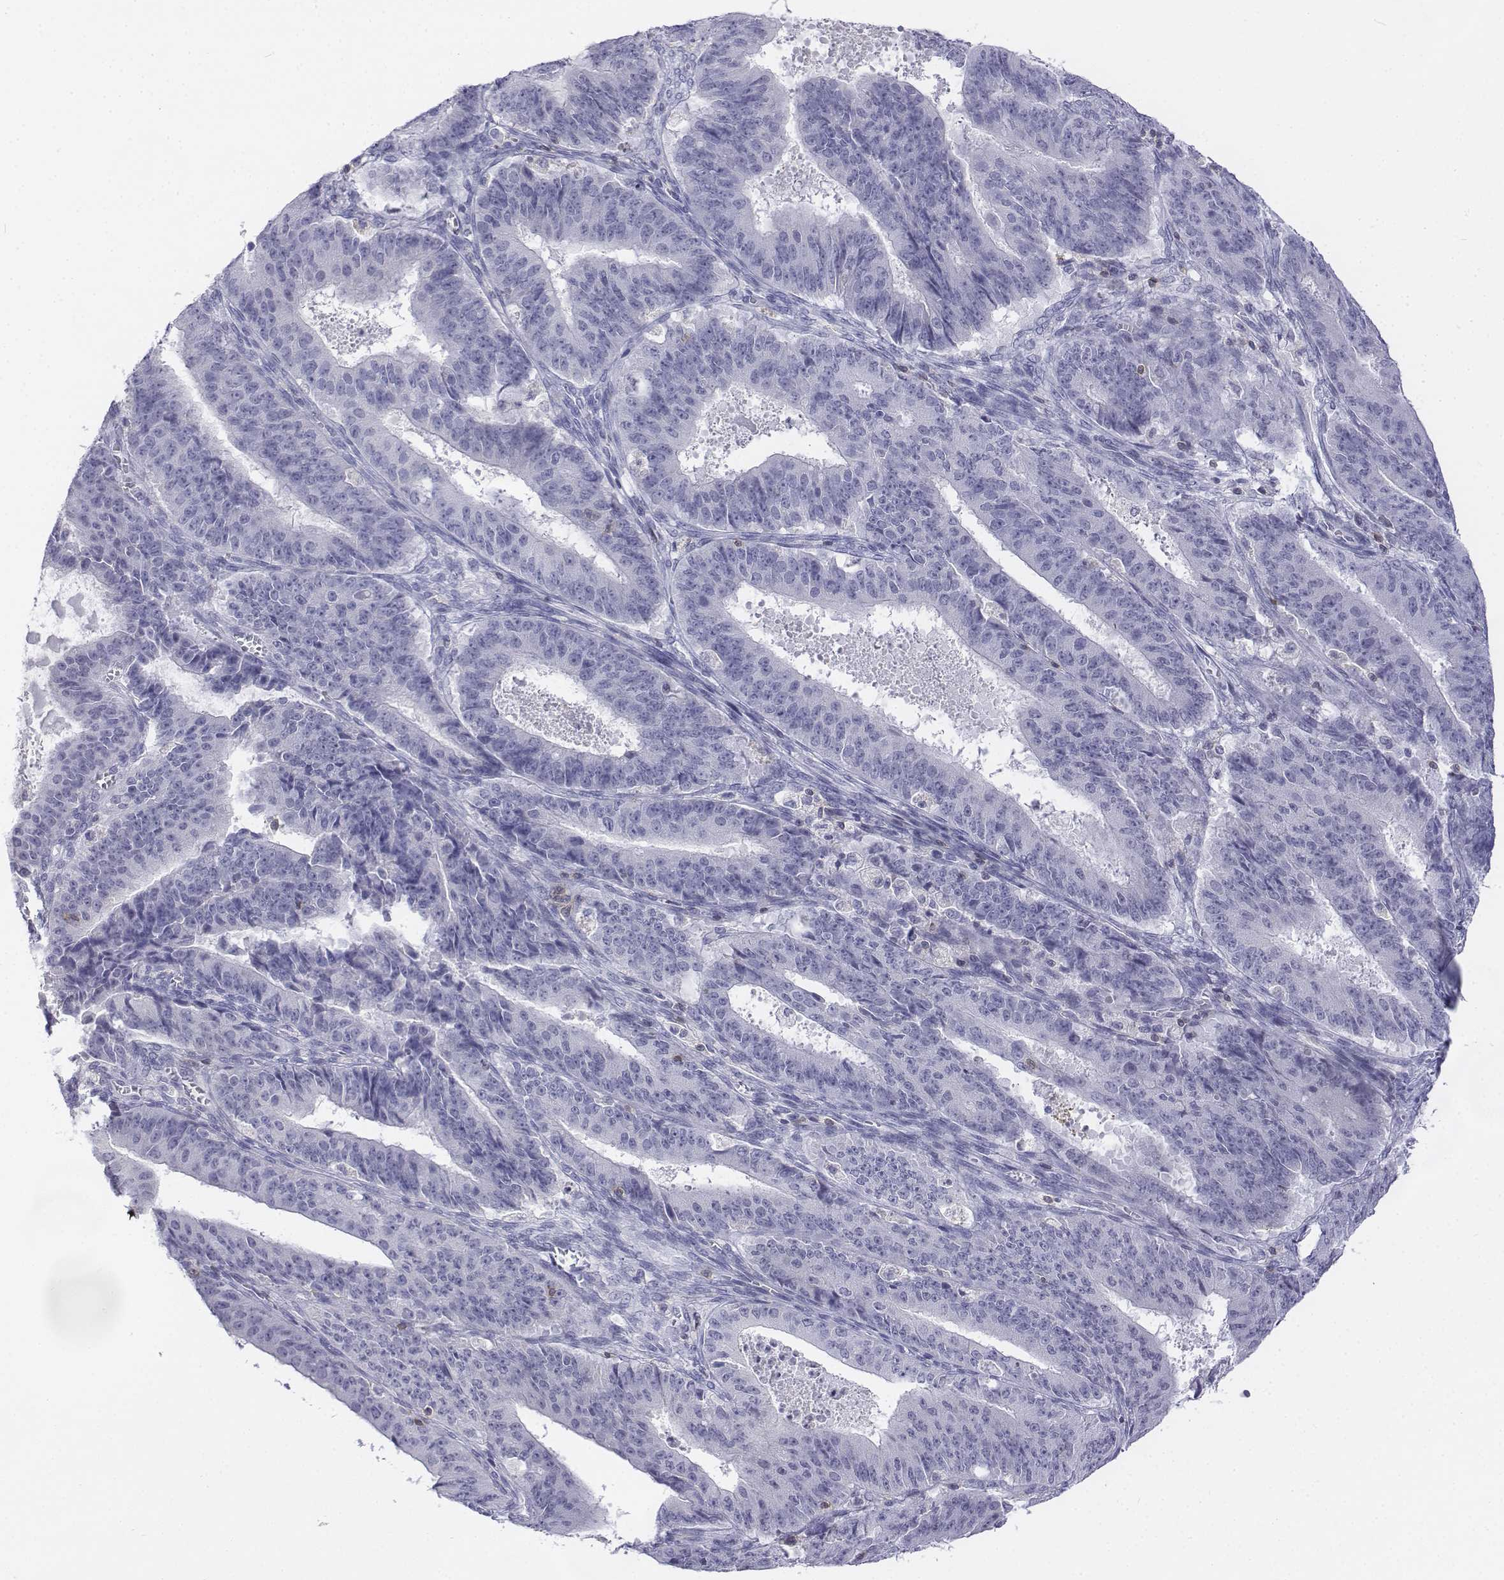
{"staining": {"intensity": "negative", "quantity": "none", "location": "none"}, "tissue": "ovarian cancer", "cell_type": "Tumor cells", "image_type": "cancer", "snomed": [{"axis": "morphology", "description": "Carcinoma, endometroid"}, {"axis": "topography", "description": "Ovary"}], "caption": "Immunohistochemistry (IHC) histopathology image of neoplastic tissue: ovarian cancer (endometroid carcinoma) stained with DAB demonstrates no significant protein staining in tumor cells.", "gene": "CD3E", "patient": {"sex": "female", "age": 42}}